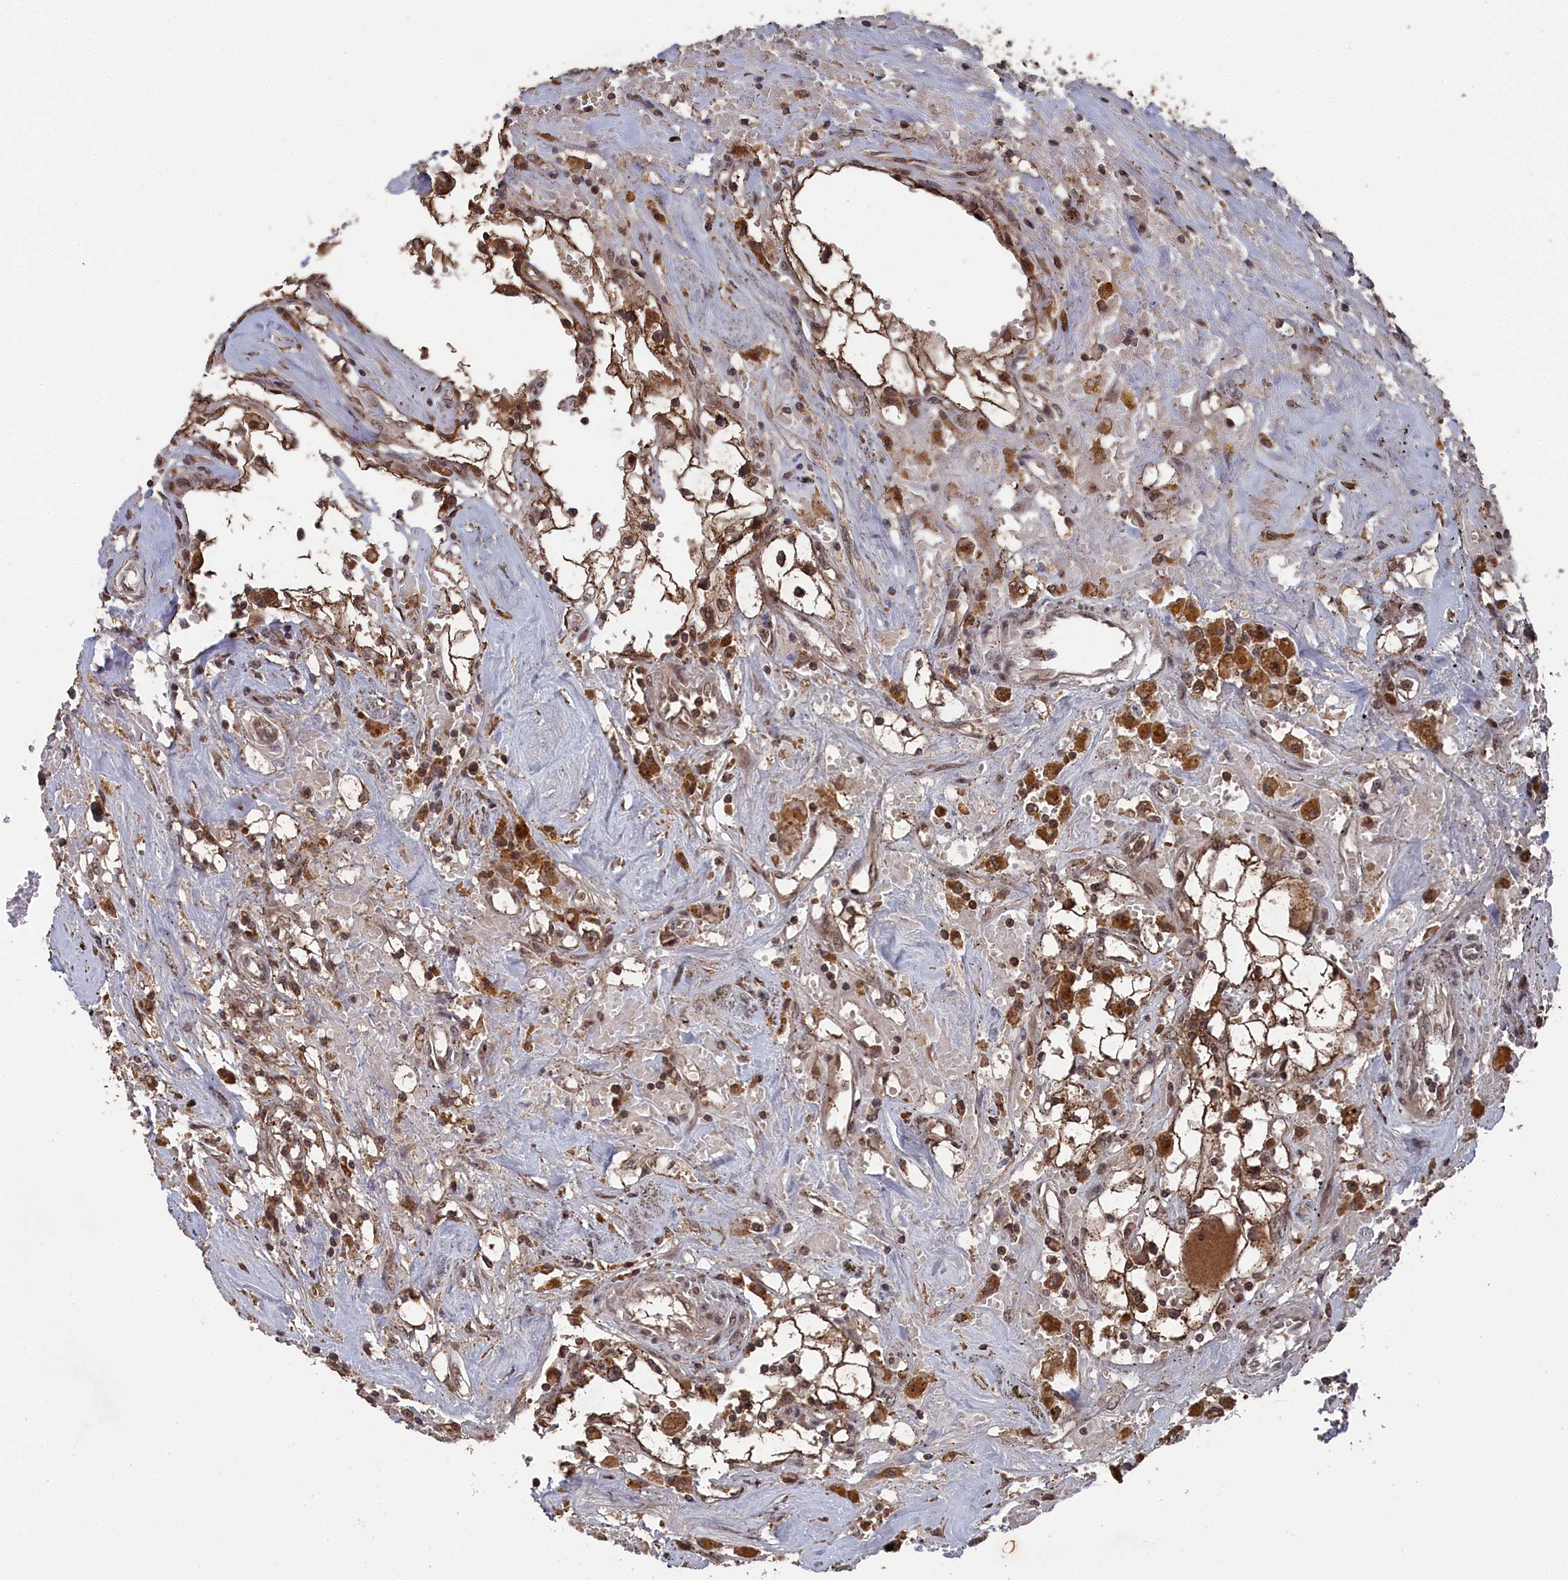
{"staining": {"intensity": "strong", "quantity": ">75%", "location": "cytoplasmic/membranous"}, "tissue": "renal cancer", "cell_type": "Tumor cells", "image_type": "cancer", "snomed": [{"axis": "morphology", "description": "Adenocarcinoma, NOS"}, {"axis": "topography", "description": "Kidney"}], "caption": "Tumor cells exhibit high levels of strong cytoplasmic/membranous staining in about >75% of cells in adenocarcinoma (renal).", "gene": "CEACAM21", "patient": {"sex": "male", "age": 56}}